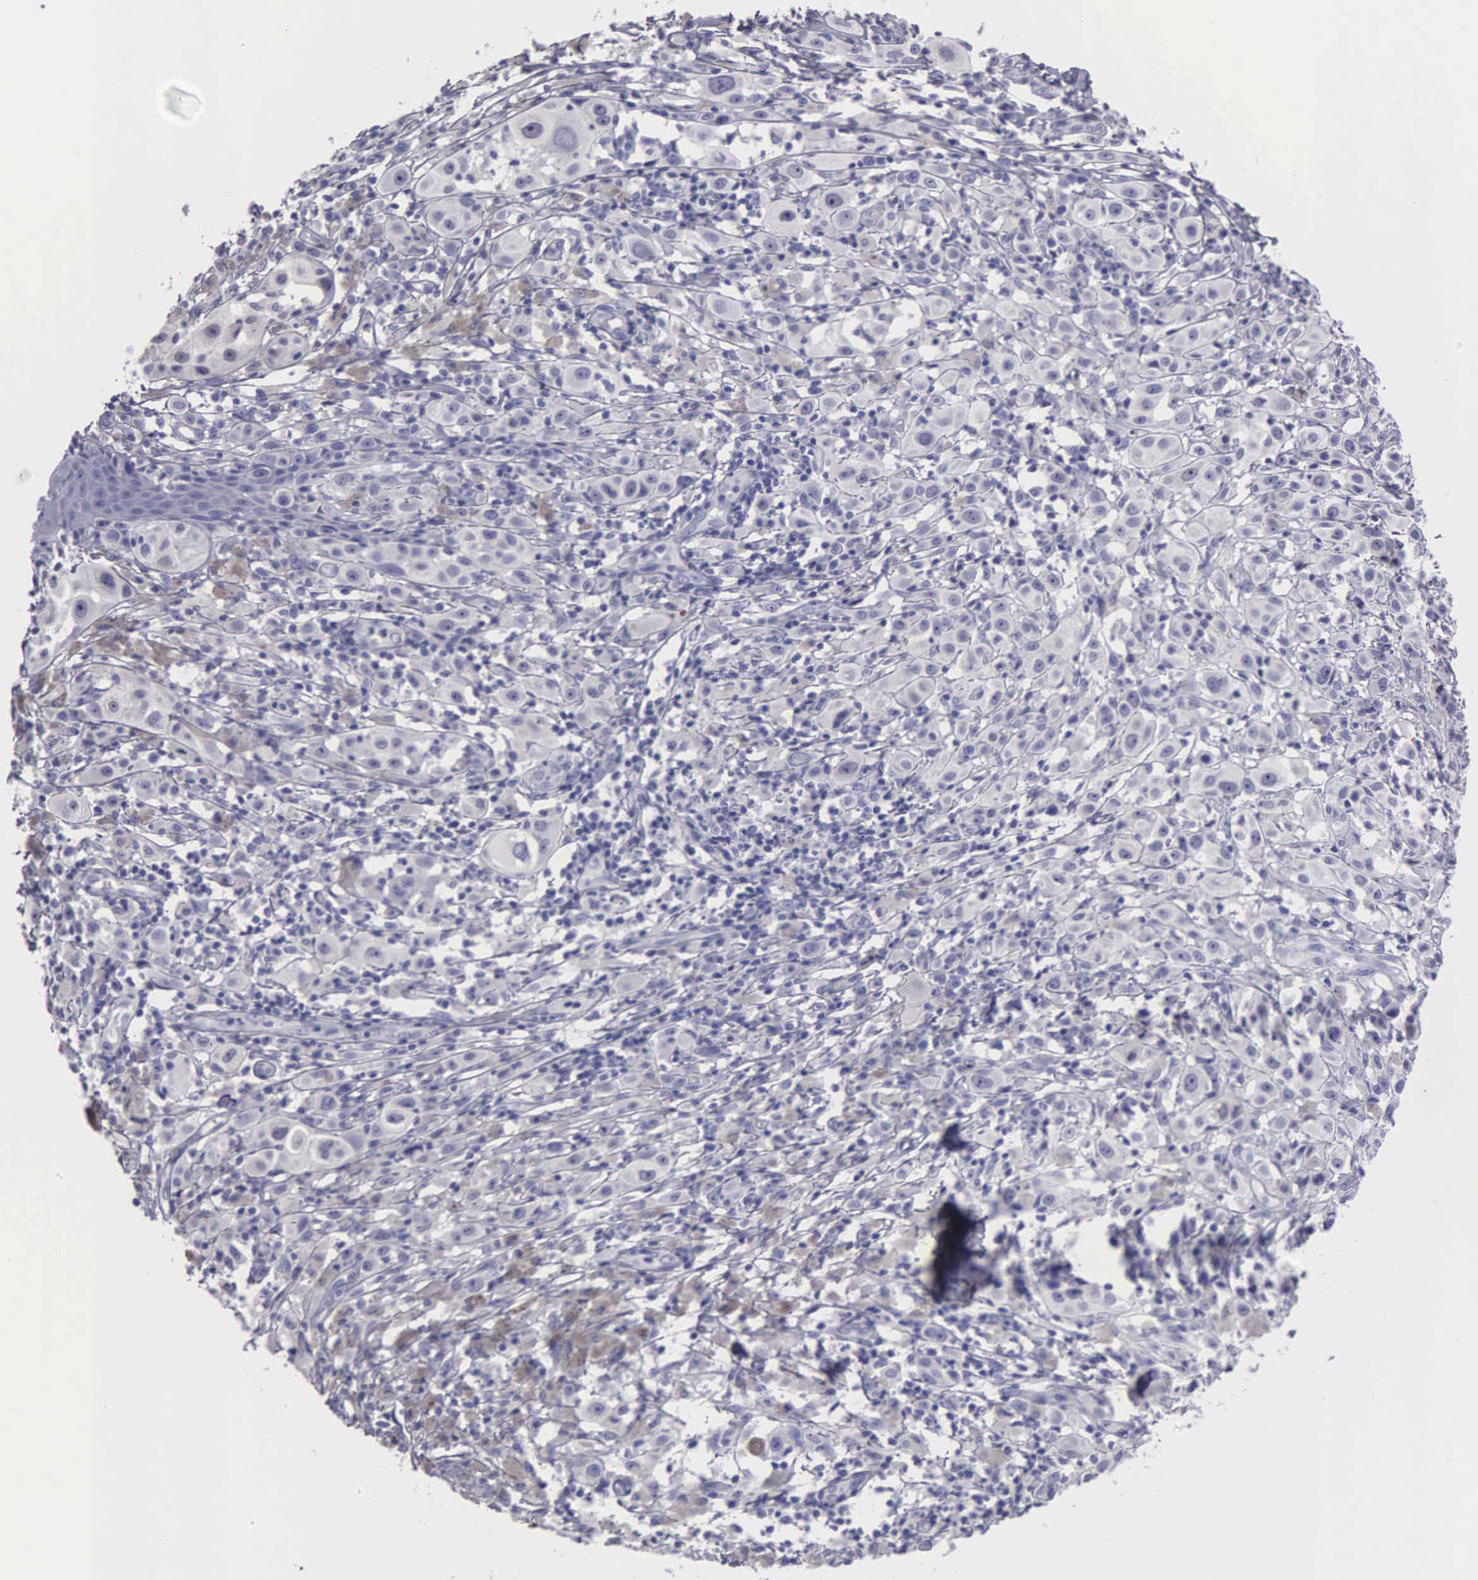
{"staining": {"intensity": "negative", "quantity": "none", "location": "none"}, "tissue": "melanoma", "cell_type": "Tumor cells", "image_type": "cancer", "snomed": [{"axis": "morphology", "description": "Malignant melanoma, NOS"}, {"axis": "topography", "description": "Skin"}], "caption": "Tumor cells show no significant protein staining in melanoma.", "gene": "FBLN5", "patient": {"sex": "female", "age": 52}}